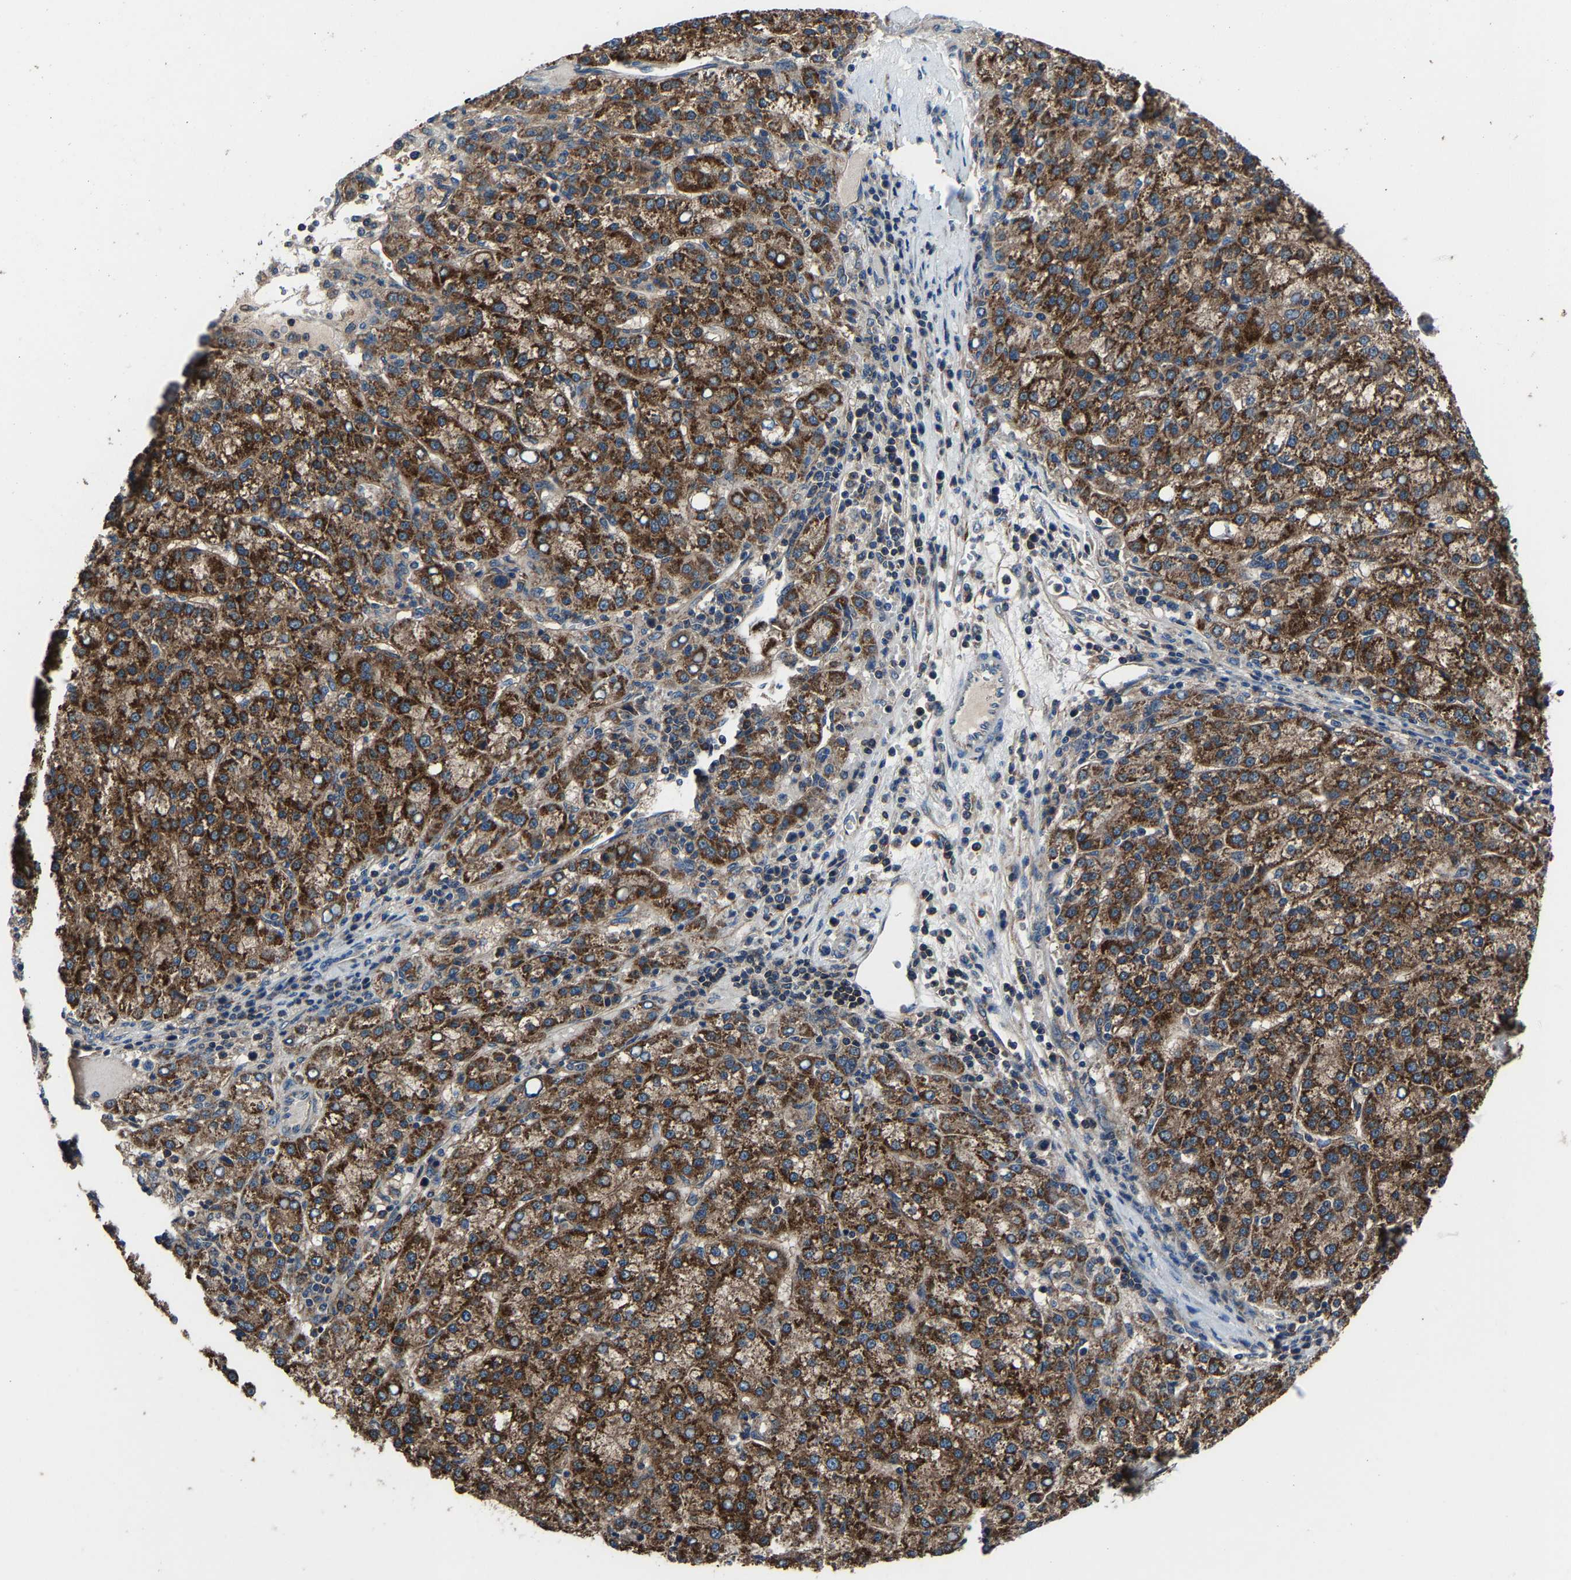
{"staining": {"intensity": "strong", "quantity": ">75%", "location": "cytoplasmic/membranous"}, "tissue": "liver cancer", "cell_type": "Tumor cells", "image_type": "cancer", "snomed": [{"axis": "morphology", "description": "Carcinoma, Hepatocellular, NOS"}, {"axis": "topography", "description": "Liver"}], "caption": "There is high levels of strong cytoplasmic/membranous positivity in tumor cells of hepatocellular carcinoma (liver), as demonstrated by immunohistochemical staining (brown color).", "gene": "KIAA1958", "patient": {"sex": "female", "age": 58}}